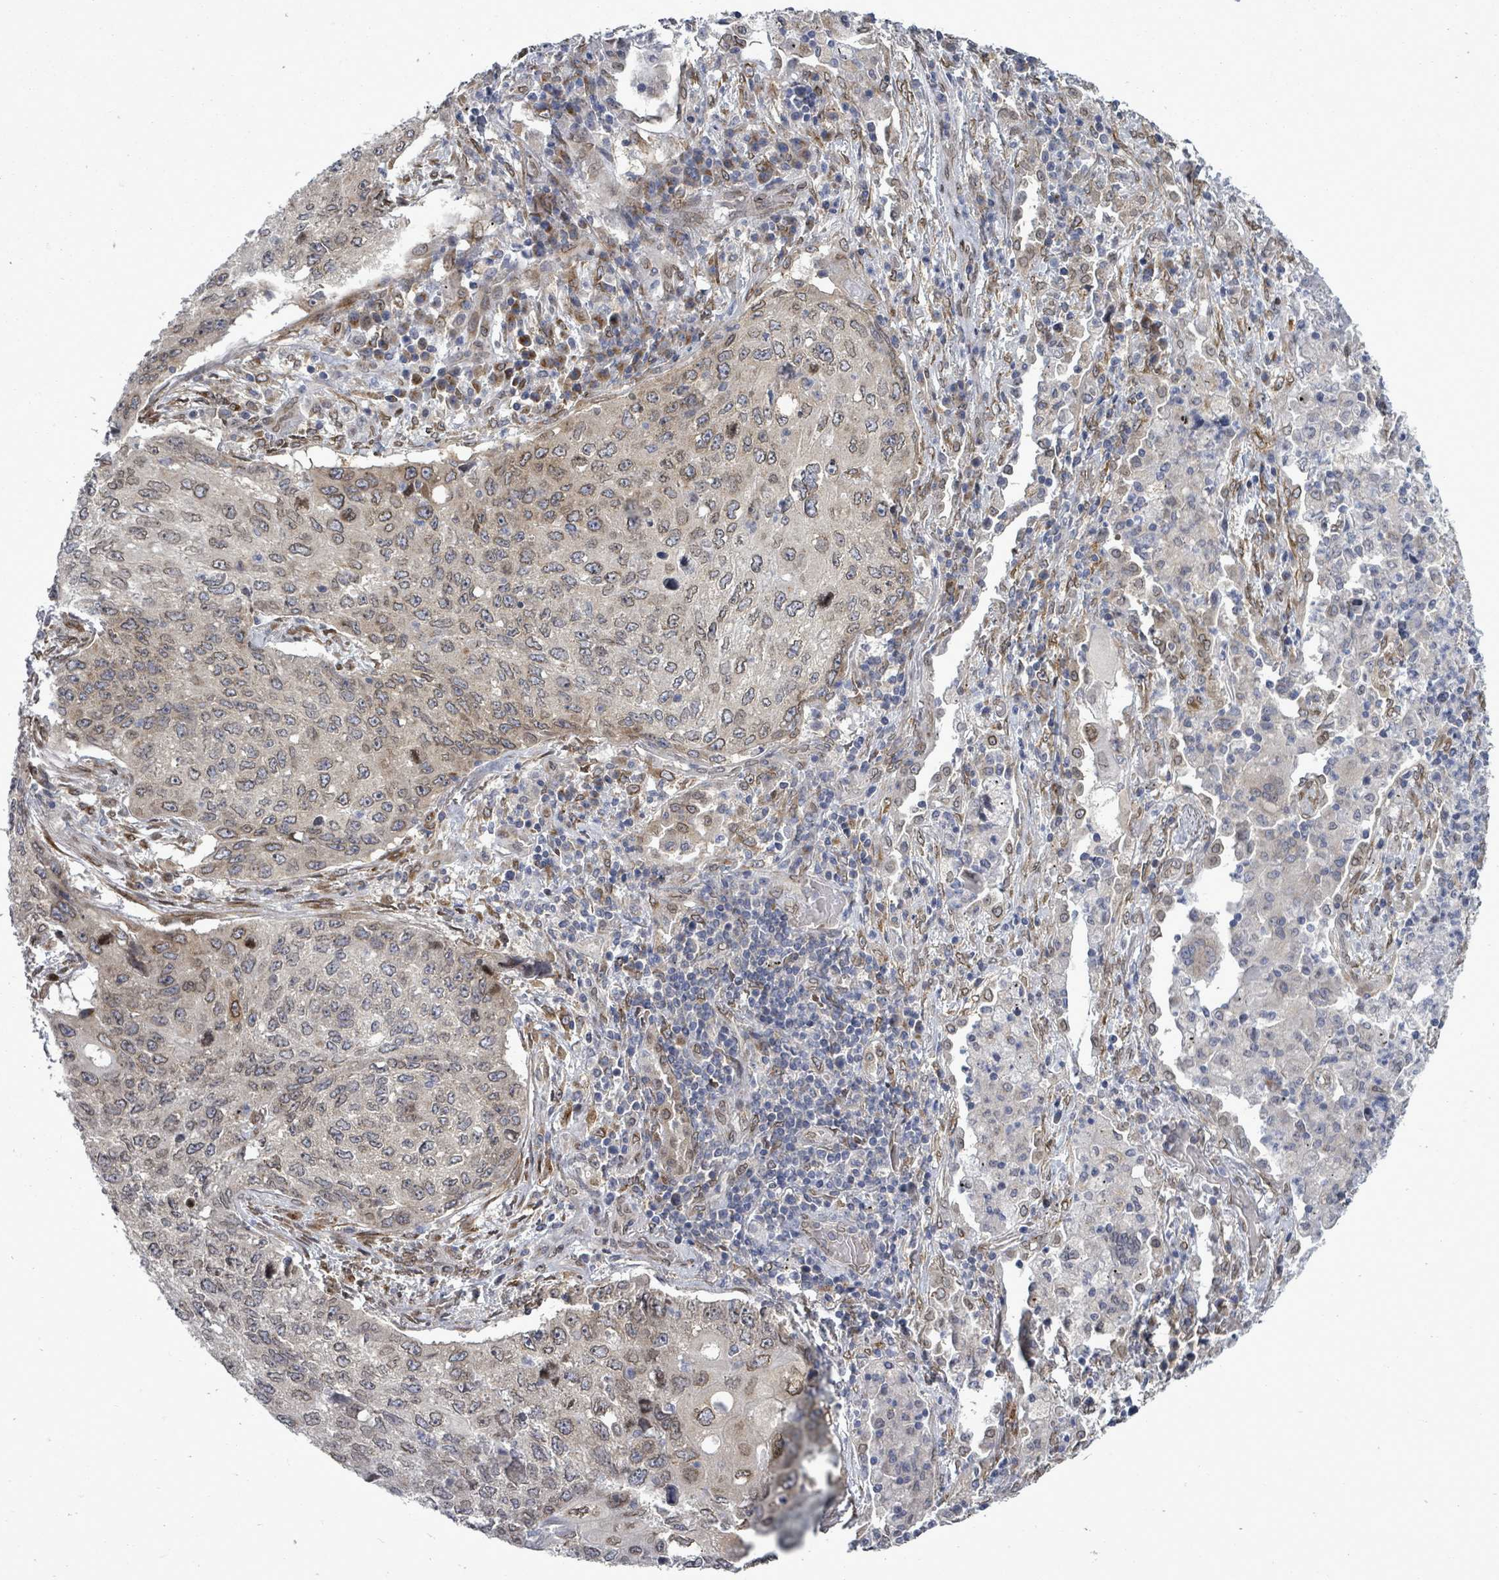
{"staining": {"intensity": "weak", "quantity": "25%-75%", "location": "cytoplasmic/membranous,nuclear"}, "tissue": "lung cancer", "cell_type": "Tumor cells", "image_type": "cancer", "snomed": [{"axis": "morphology", "description": "Squamous cell carcinoma, NOS"}, {"axis": "topography", "description": "Lung"}], "caption": "A brown stain highlights weak cytoplasmic/membranous and nuclear expression of a protein in human lung squamous cell carcinoma tumor cells.", "gene": "ARFGAP1", "patient": {"sex": "female", "age": 63}}